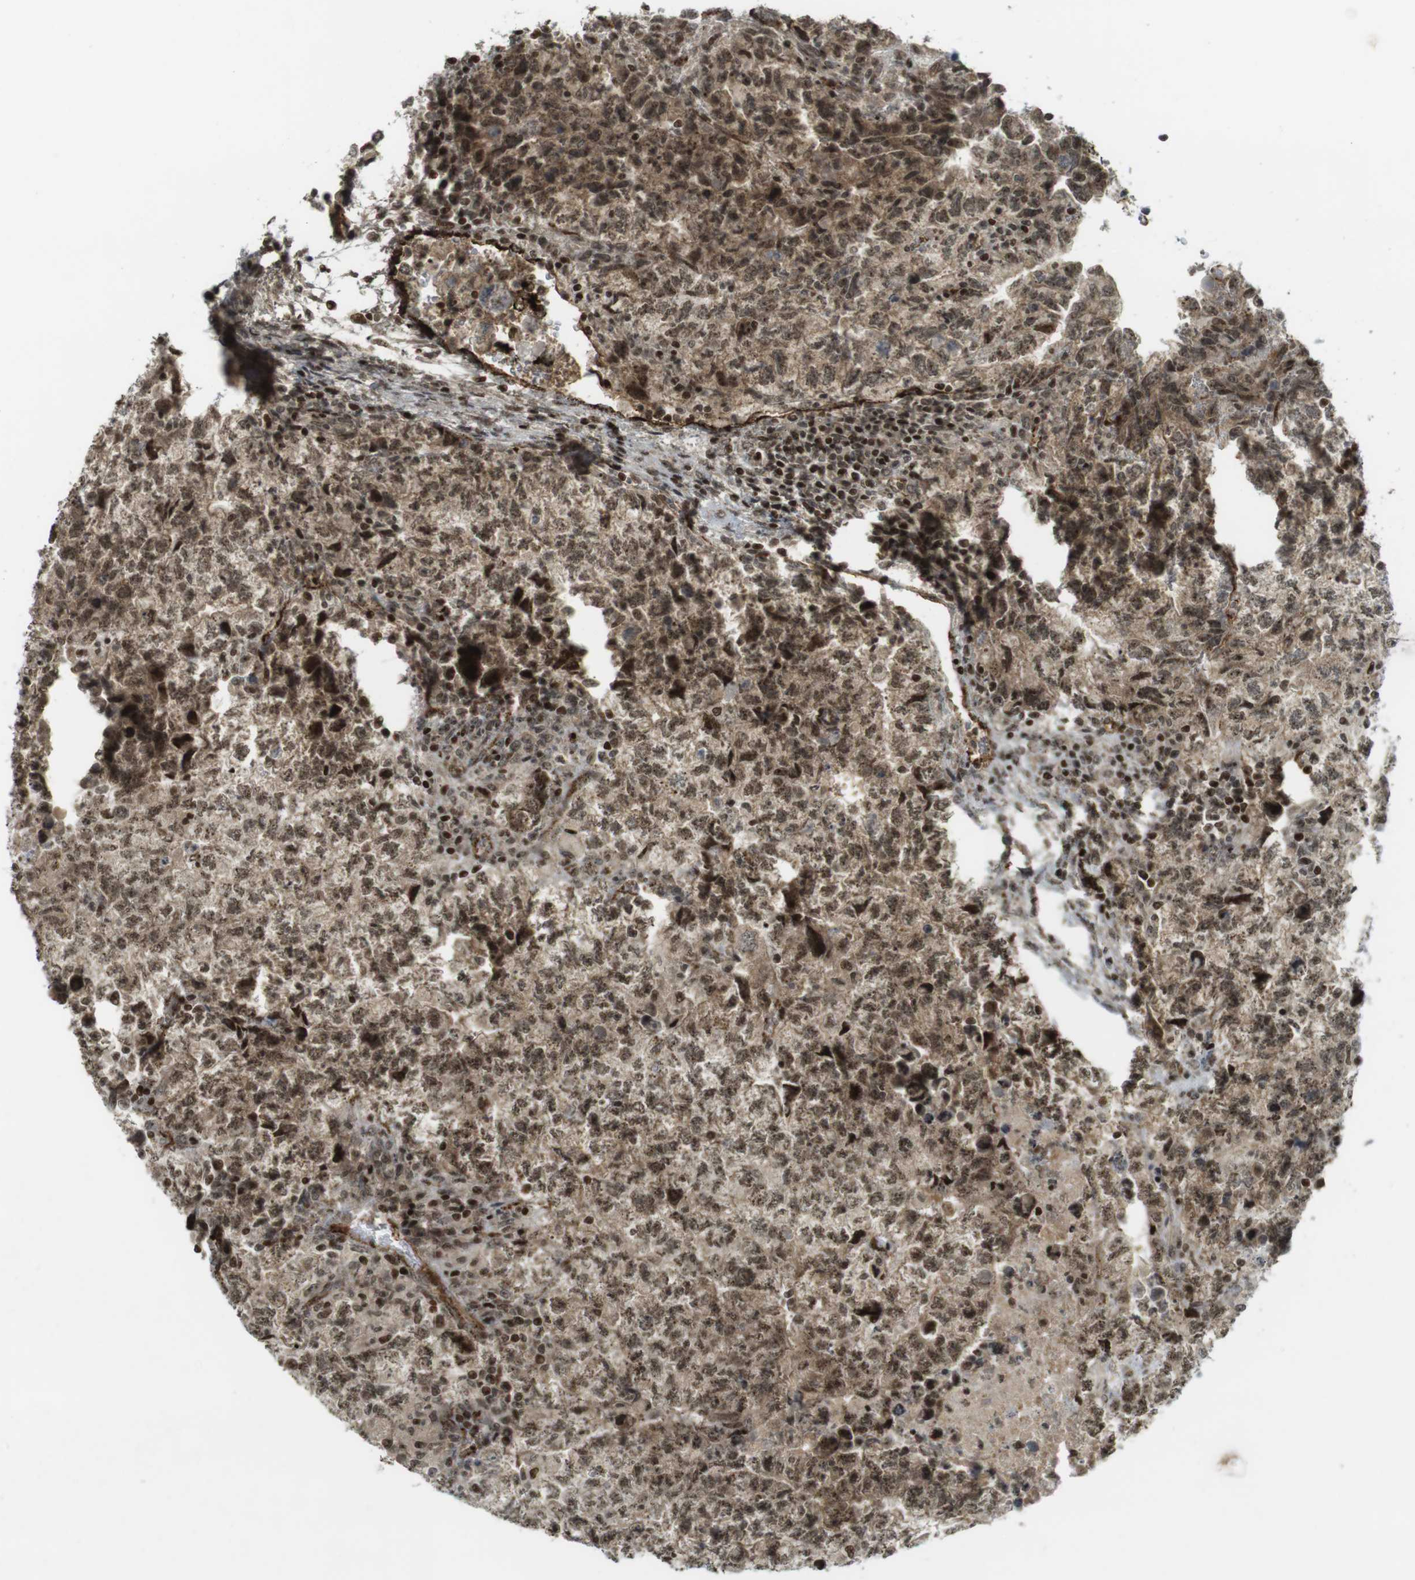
{"staining": {"intensity": "moderate", "quantity": ">75%", "location": "cytoplasmic/membranous,nuclear"}, "tissue": "testis cancer", "cell_type": "Tumor cells", "image_type": "cancer", "snomed": [{"axis": "morphology", "description": "Carcinoma, Embryonal, NOS"}, {"axis": "topography", "description": "Testis"}], "caption": "The micrograph demonstrates immunohistochemical staining of testis embryonal carcinoma. There is moderate cytoplasmic/membranous and nuclear expression is identified in about >75% of tumor cells.", "gene": "PPP1R13B", "patient": {"sex": "male", "age": 36}}